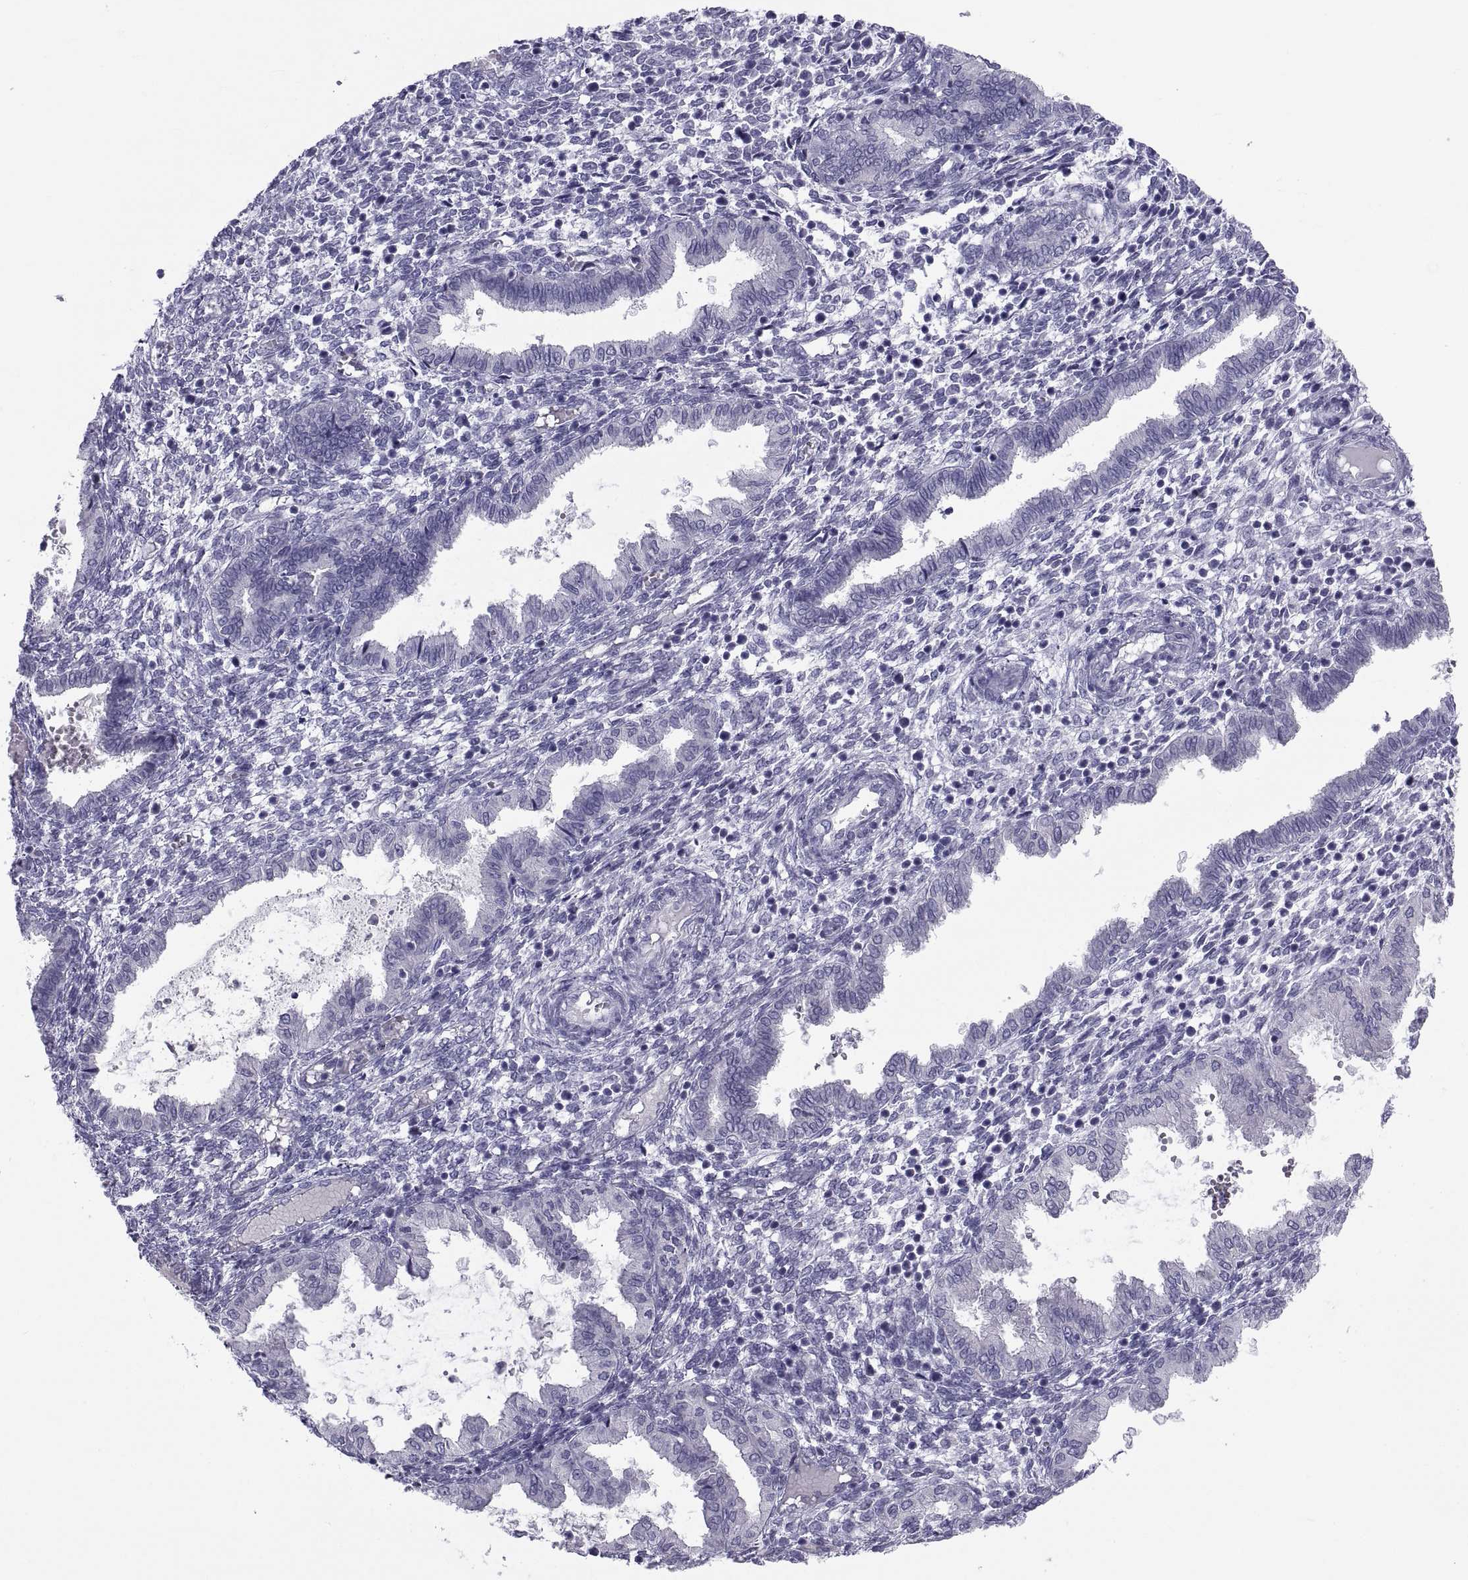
{"staining": {"intensity": "negative", "quantity": "none", "location": "none"}, "tissue": "endometrium", "cell_type": "Cells in endometrial stroma", "image_type": "normal", "snomed": [{"axis": "morphology", "description": "Normal tissue, NOS"}, {"axis": "topography", "description": "Endometrium"}], "caption": "Immunohistochemical staining of normal endometrium displays no significant expression in cells in endometrial stroma. Brightfield microscopy of immunohistochemistry (IHC) stained with DAB (brown) and hematoxylin (blue), captured at high magnification.", "gene": "NPTX2", "patient": {"sex": "female", "age": 43}}